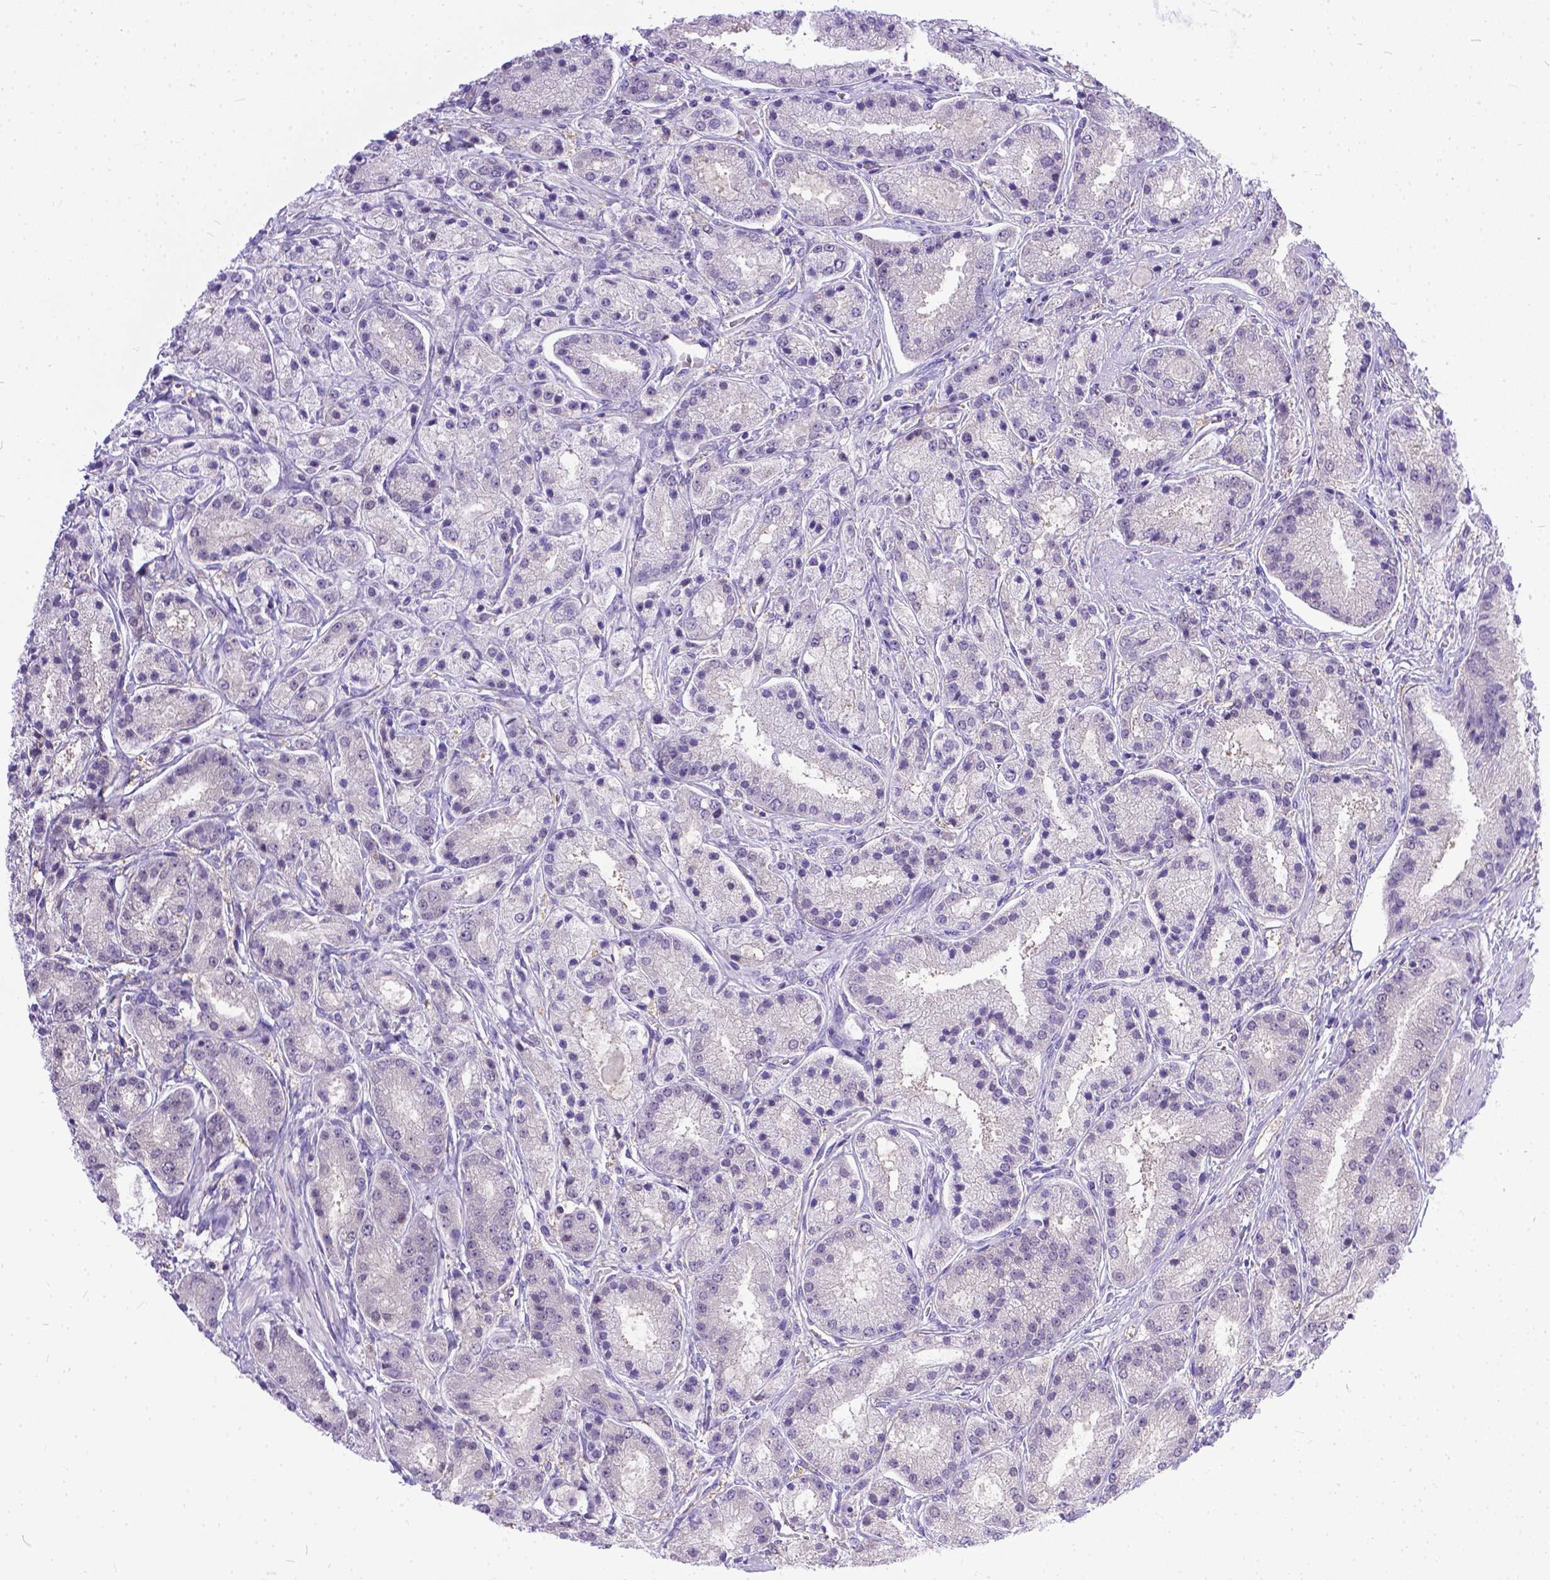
{"staining": {"intensity": "negative", "quantity": "none", "location": "none"}, "tissue": "prostate cancer", "cell_type": "Tumor cells", "image_type": "cancer", "snomed": [{"axis": "morphology", "description": "Adenocarcinoma, High grade"}, {"axis": "topography", "description": "Prostate"}], "caption": "Protein analysis of prostate cancer reveals no significant expression in tumor cells.", "gene": "TTLL6", "patient": {"sex": "male", "age": 67}}